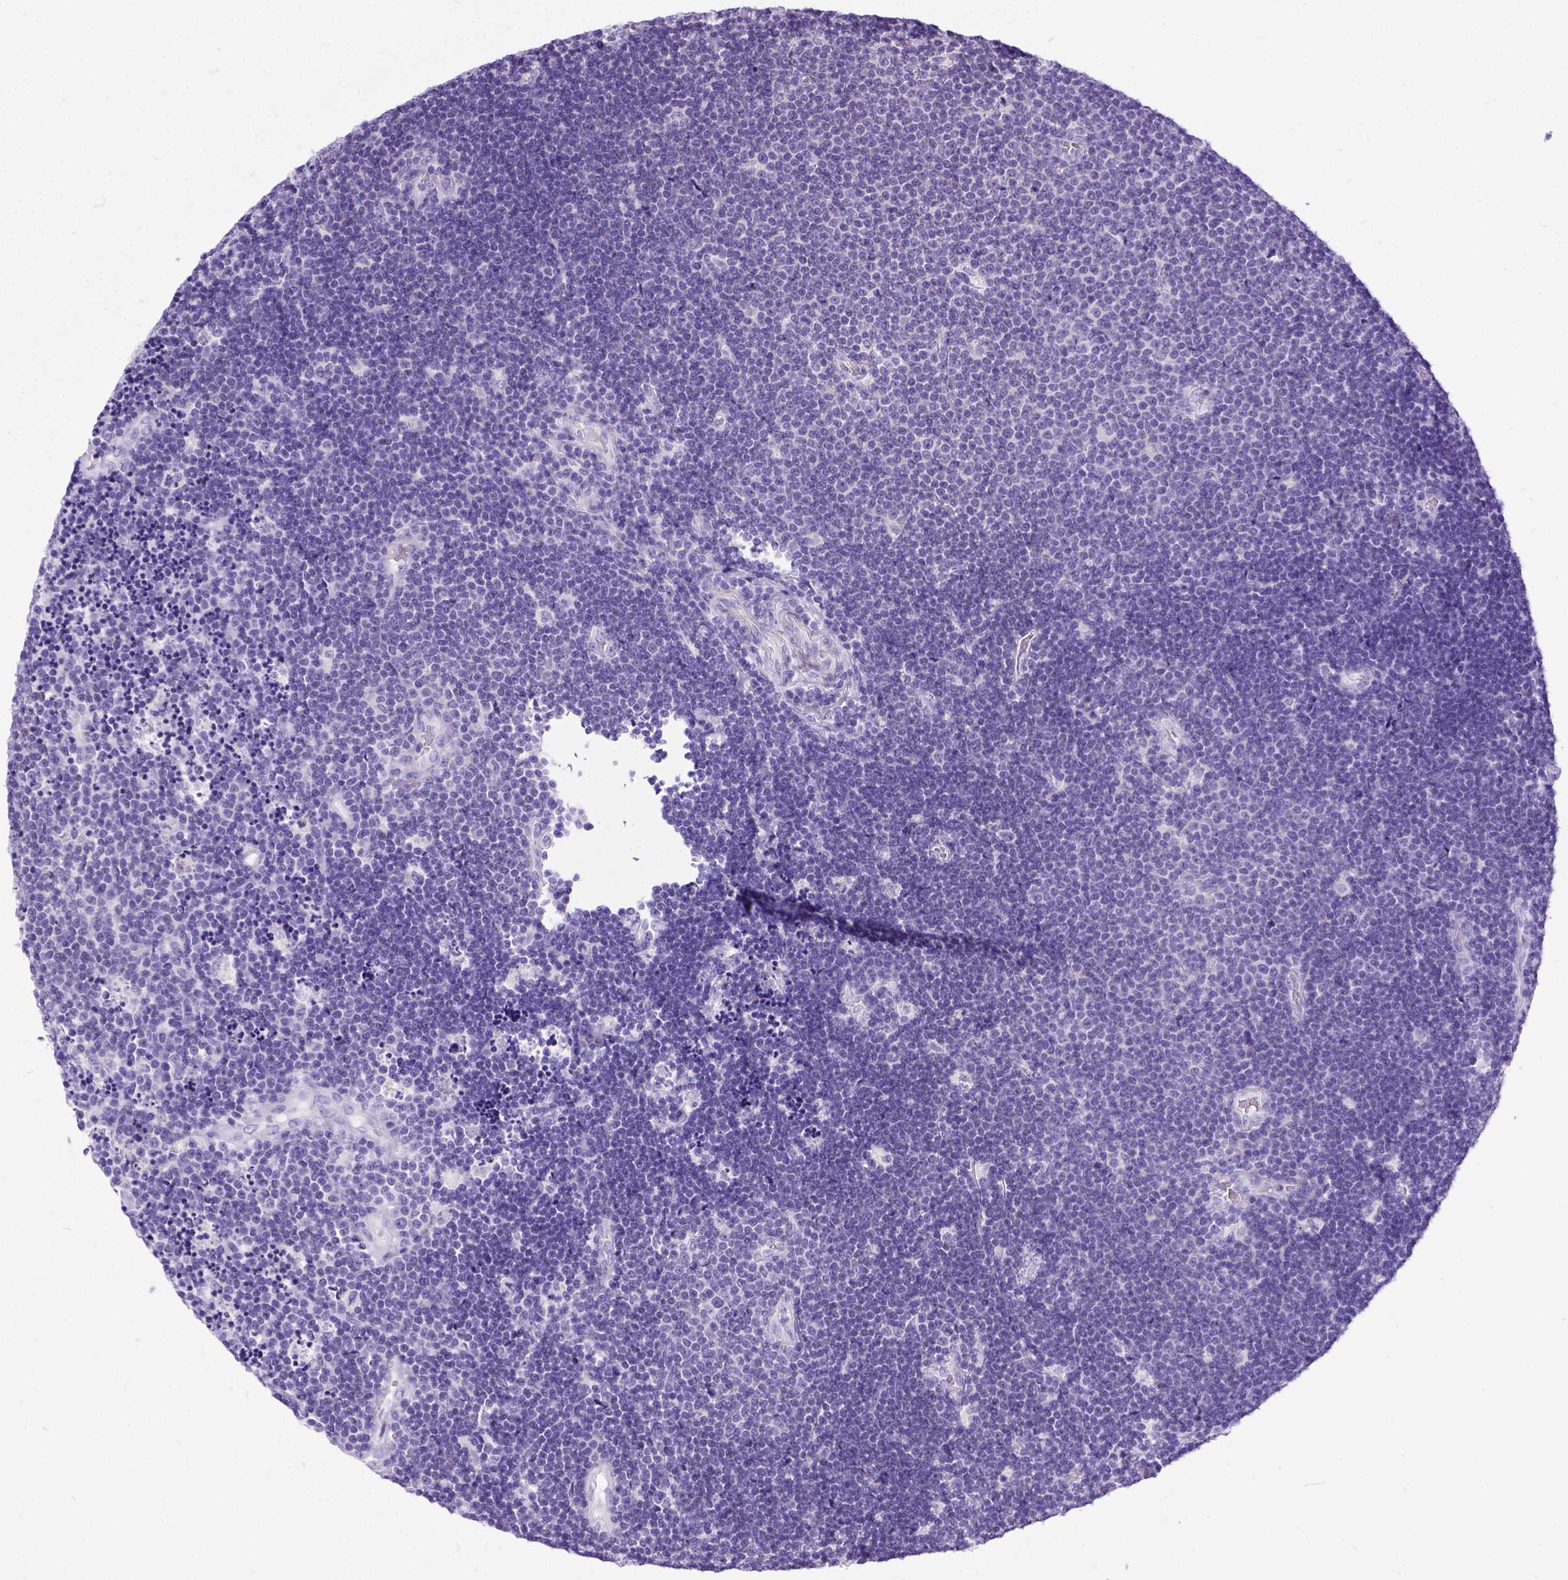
{"staining": {"intensity": "negative", "quantity": "none", "location": "none"}, "tissue": "lymphoma", "cell_type": "Tumor cells", "image_type": "cancer", "snomed": [{"axis": "morphology", "description": "Malignant lymphoma, non-Hodgkin's type, Low grade"}, {"axis": "topography", "description": "Brain"}], "caption": "Immunohistochemistry (IHC) micrograph of lymphoma stained for a protein (brown), which demonstrates no positivity in tumor cells.", "gene": "PRG2", "patient": {"sex": "female", "age": 66}}